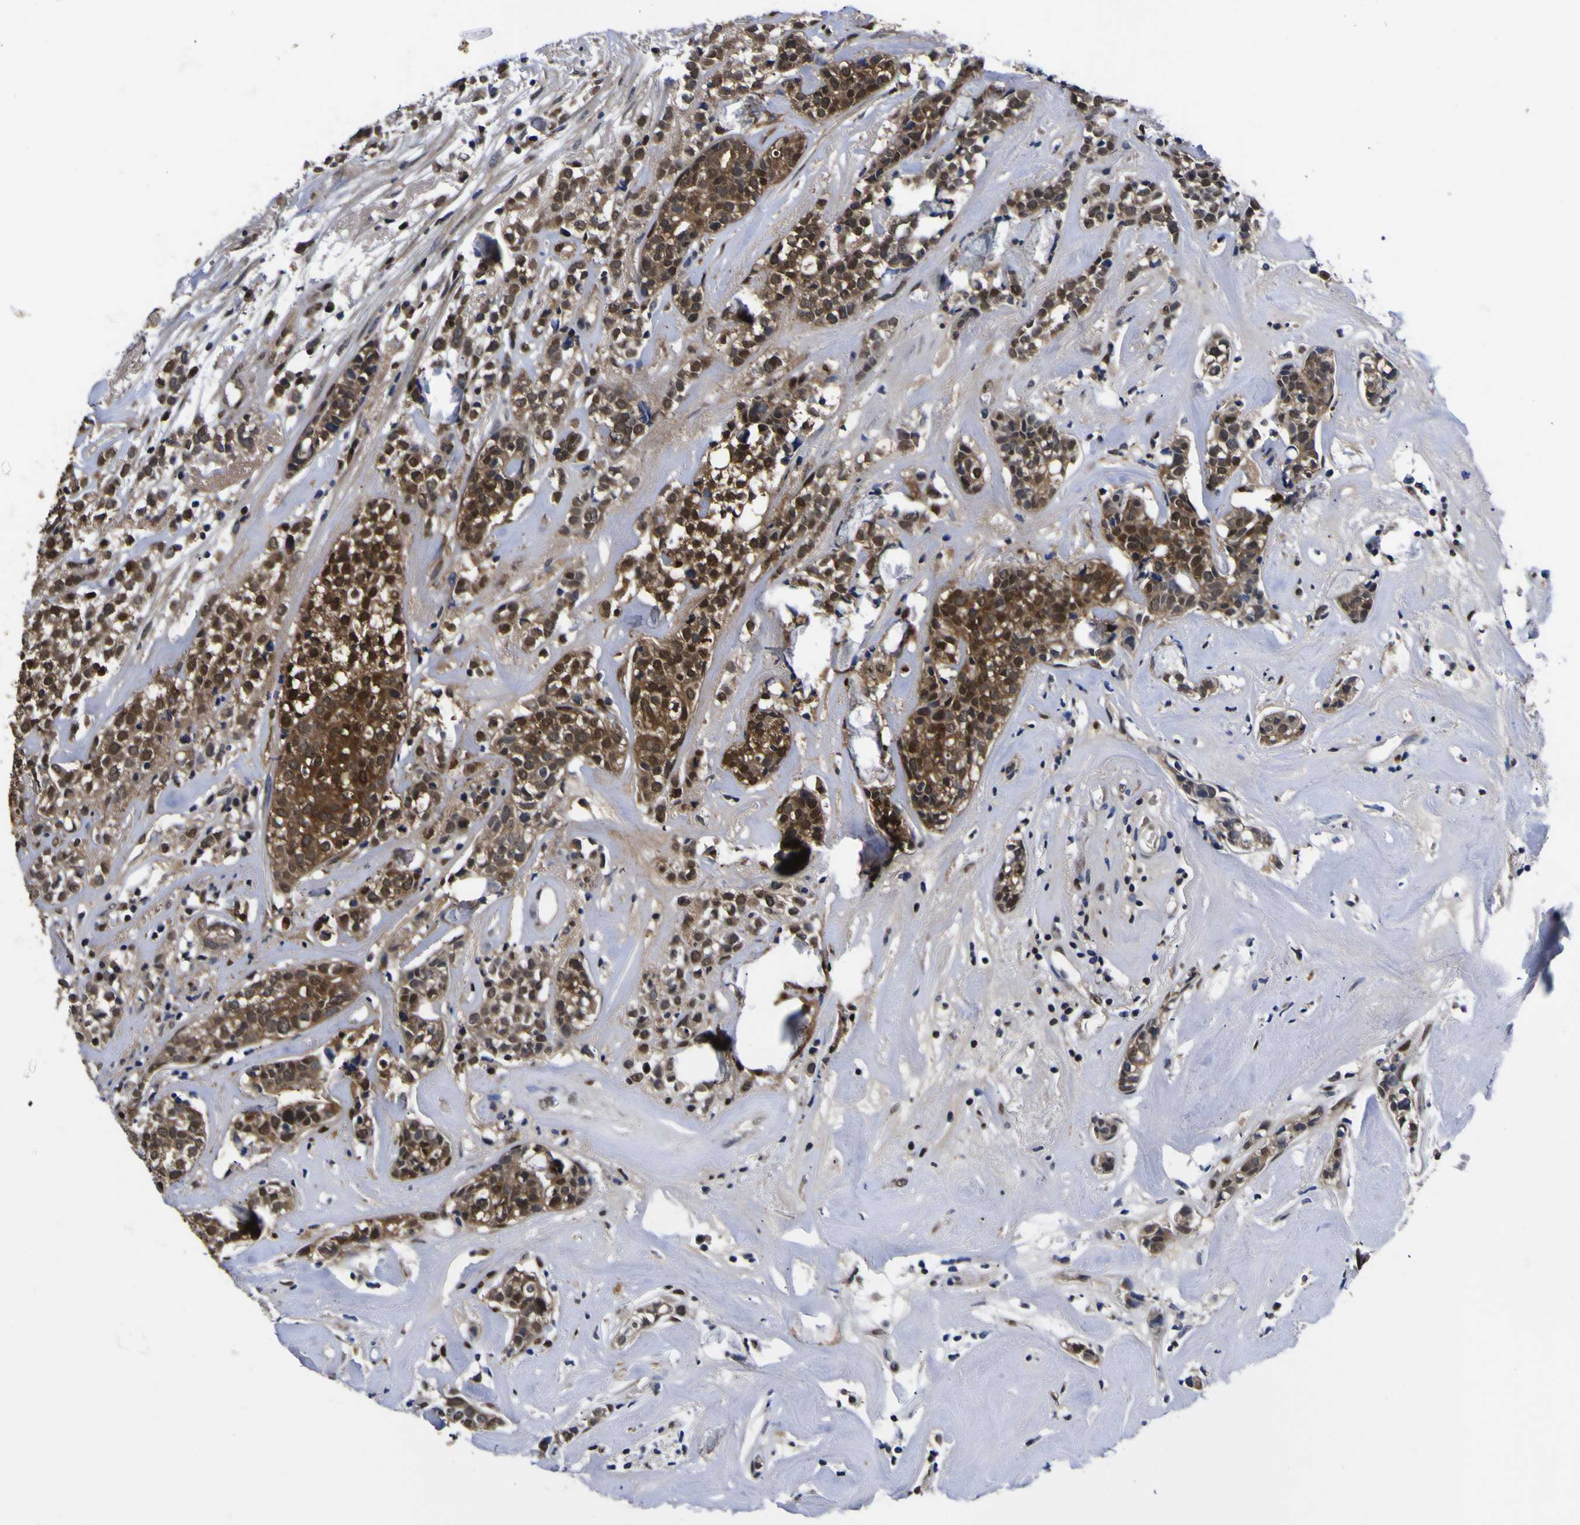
{"staining": {"intensity": "moderate", "quantity": ">75%", "location": "cytoplasmic/membranous,nuclear"}, "tissue": "head and neck cancer", "cell_type": "Tumor cells", "image_type": "cancer", "snomed": [{"axis": "morphology", "description": "Adenocarcinoma, NOS"}, {"axis": "topography", "description": "Salivary gland"}, {"axis": "topography", "description": "Head-Neck"}], "caption": "Protein expression analysis of human adenocarcinoma (head and neck) reveals moderate cytoplasmic/membranous and nuclear expression in about >75% of tumor cells. (Stains: DAB (3,3'-diaminobenzidine) in brown, nuclei in blue, Microscopy: brightfield microscopy at high magnification).", "gene": "FAM110B", "patient": {"sex": "female", "age": 65}}